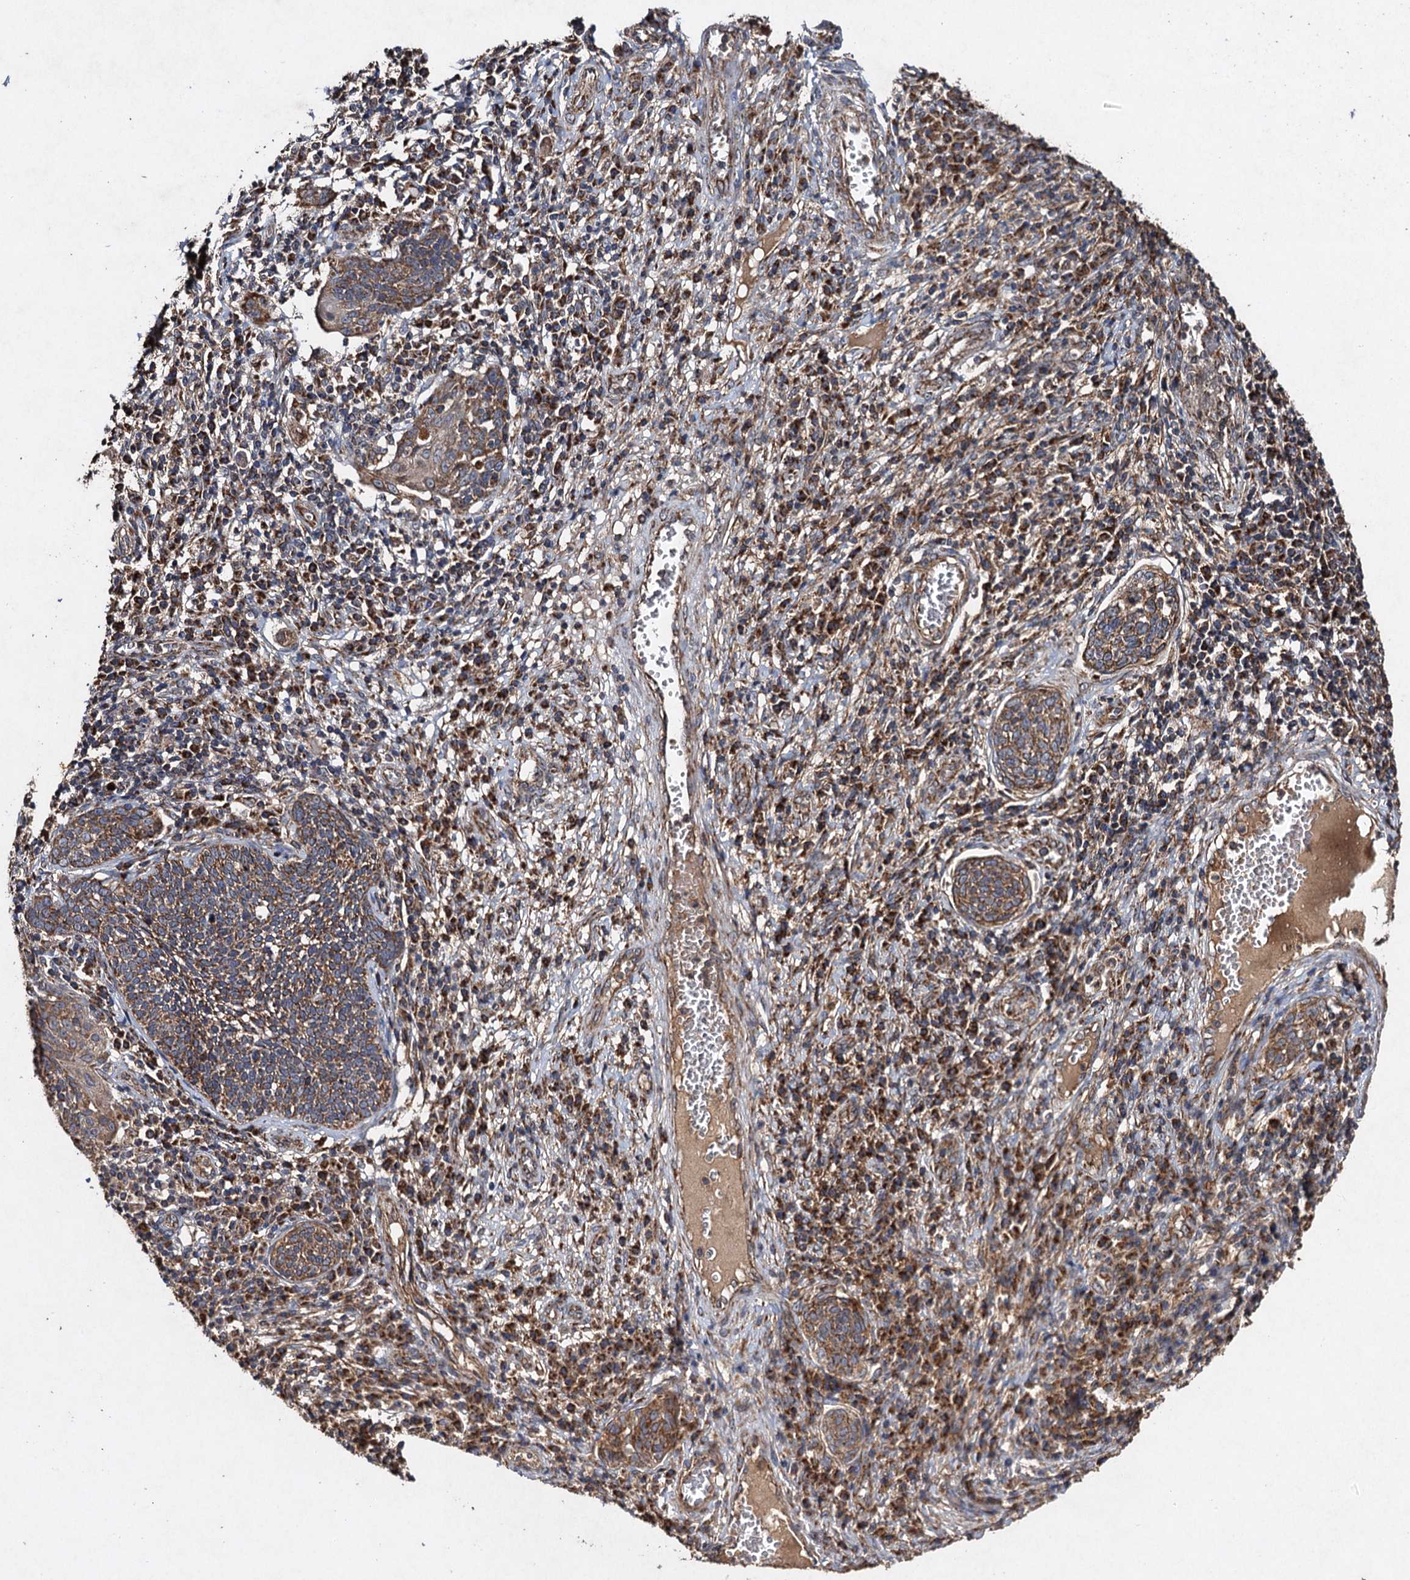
{"staining": {"intensity": "moderate", "quantity": ">75%", "location": "cytoplasmic/membranous"}, "tissue": "cervical cancer", "cell_type": "Tumor cells", "image_type": "cancer", "snomed": [{"axis": "morphology", "description": "Squamous cell carcinoma, NOS"}, {"axis": "topography", "description": "Cervix"}], "caption": "Immunohistochemical staining of cervical cancer displays medium levels of moderate cytoplasmic/membranous positivity in about >75% of tumor cells.", "gene": "NDUFA13", "patient": {"sex": "female", "age": 34}}